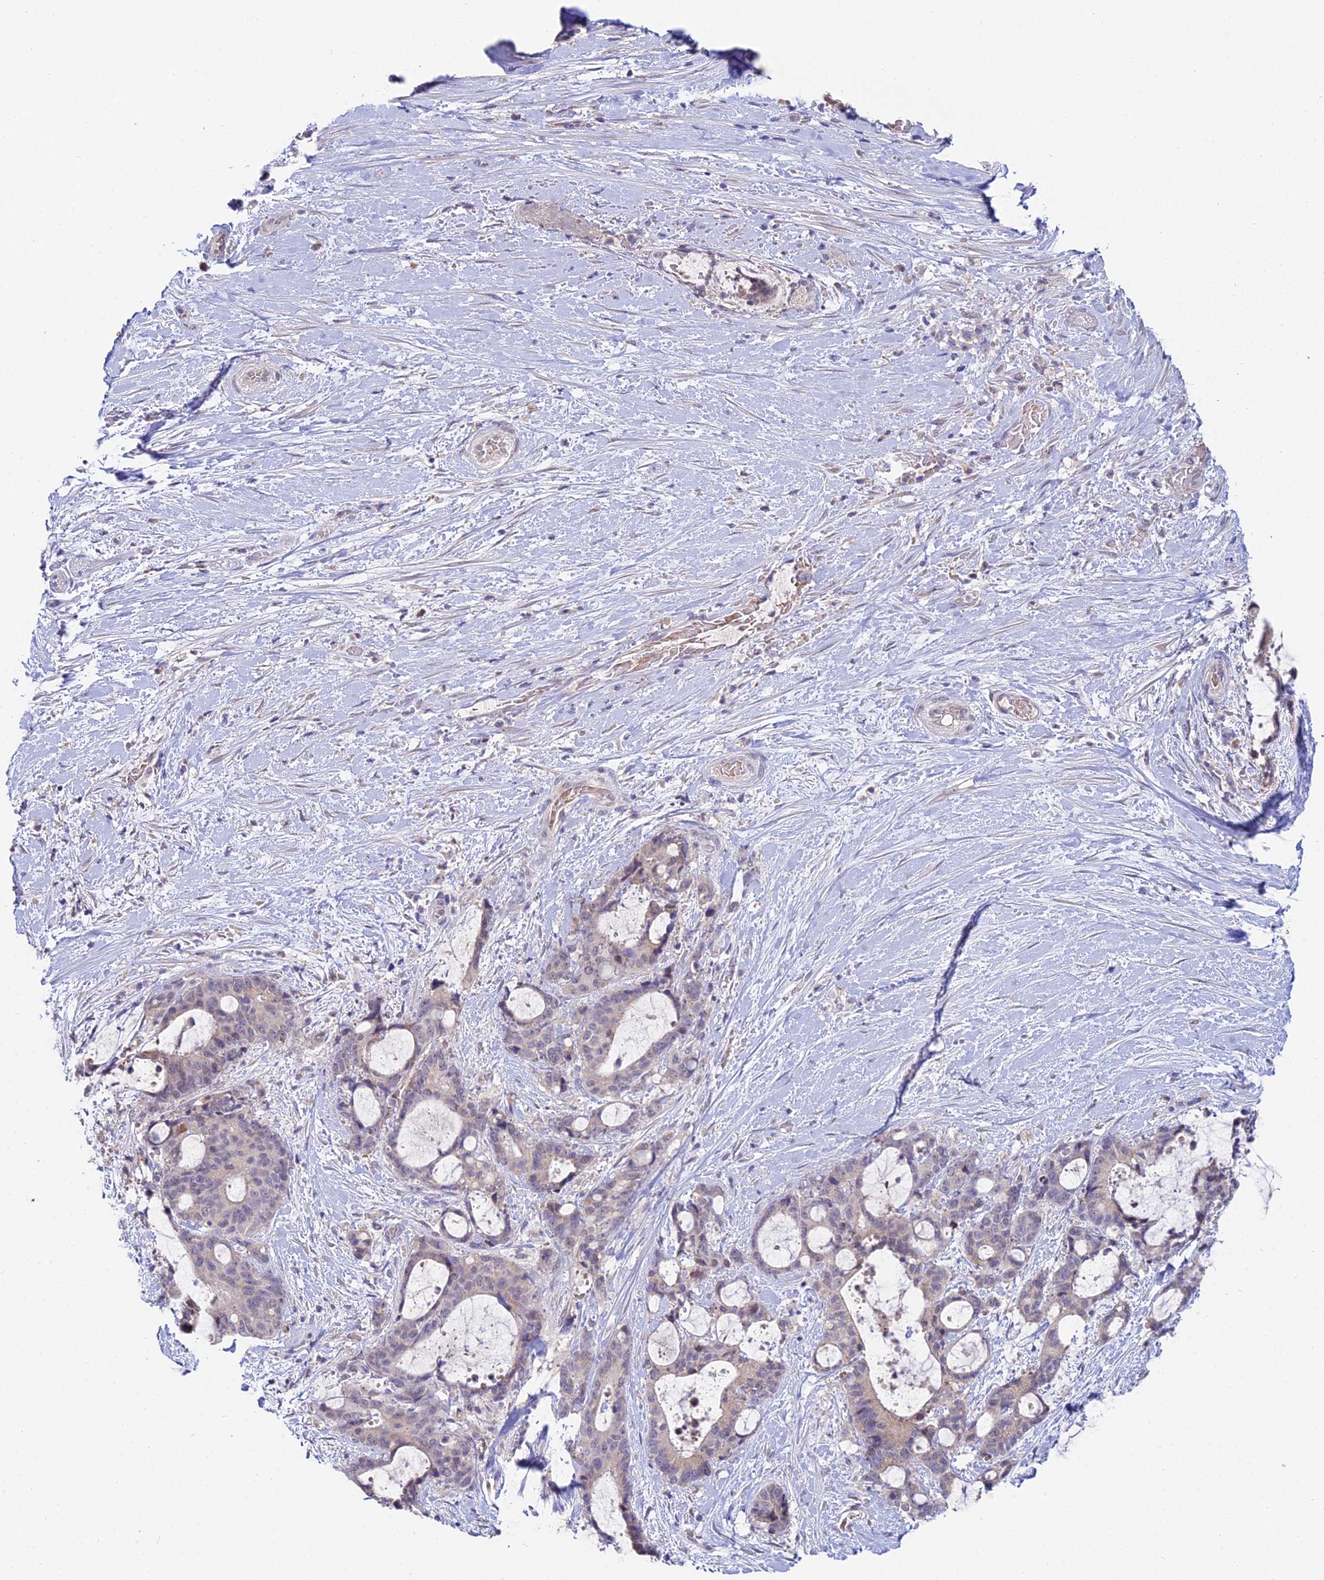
{"staining": {"intensity": "negative", "quantity": "none", "location": "none"}, "tissue": "liver cancer", "cell_type": "Tumor cells", "image_type": "cancer", "snomed": [{"axis": "morphology", "description": "Normal tissue, NOS"}, {"axis": "morphology", "description": "Cholangiocarcinoma"}, {"axis": "topography", "description": "Liver"}, {"axis": "topography", "description": "Peripheral nerve tissue"}], "caption": "A micrograph of liver cancer stained for a protein exhibits no brown staining in tumor cells. Brightfield microscopy of immunohistochemistry stained with DAB (3,3'-diaminobenzidine) (brown) and hematoxylin (blue), captured at high magnification.", "gene": "WDR43", "patient": {"sex": "female", "age": 73}}